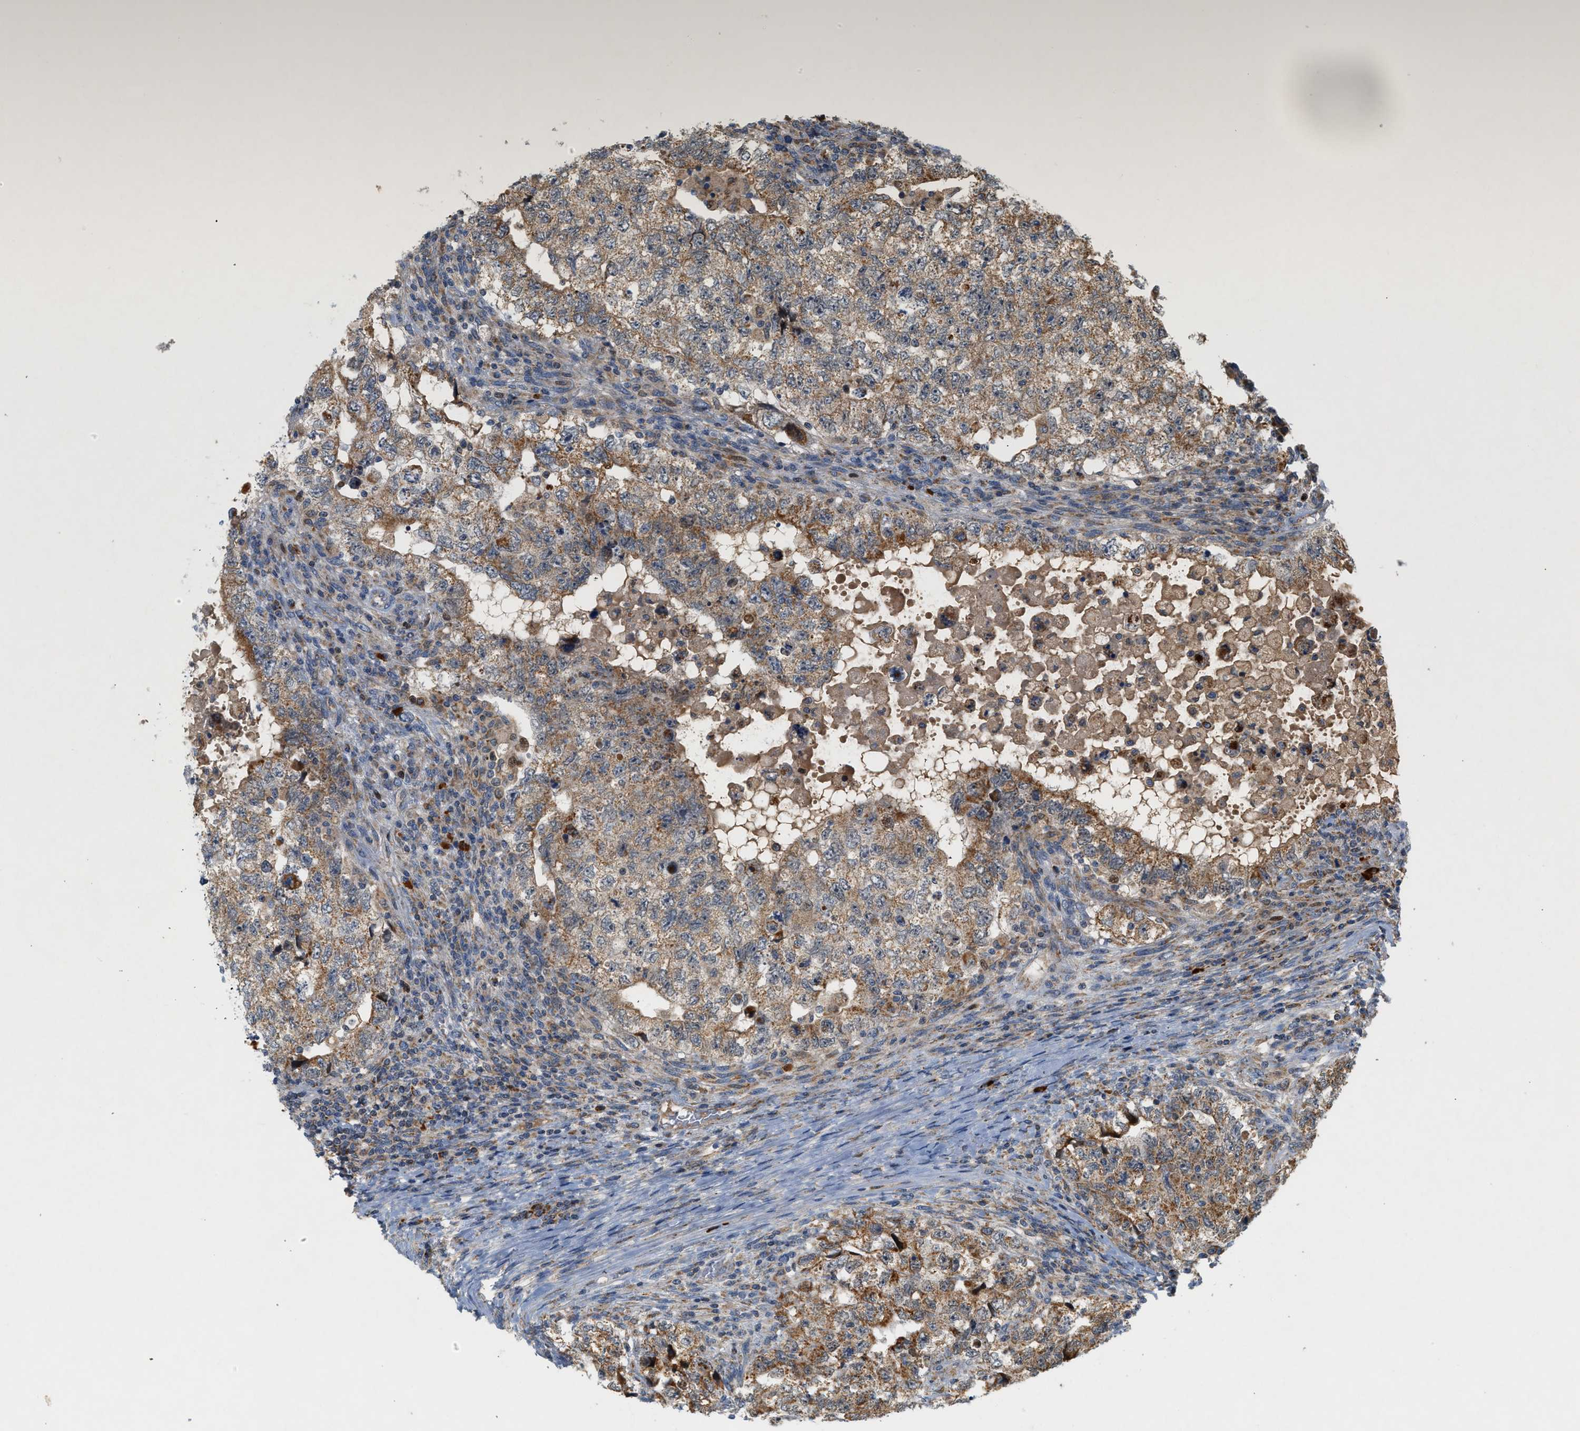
{"staining": {"intensity": "moderate", "quantity": ">75%", "location": "cytoplasmic/membranous"}, "tissue": "testis cancer", "cell_type": "Tumor cells", "image_type": "cancer", "snomed": [{"axis": "morphology", "description": "Carcinoma, Embryonal, NOS"}, {"axis": "topography", "description": "Testis"}], "caption": "Immunohistochemistry staining of testis embryonal carcinoma, which shows medium levels of moderate cytoplasmic/membranous positivity in about >75% of tumor cells indicating moderate cytoplasmic/membranous protein expression. The staining was performed using DAB (brown) for protein detection and nuclei were counterstained in hematoxylin (blue).", "gene": "MCU", "patient": {"sex": "male", "age": 36}}